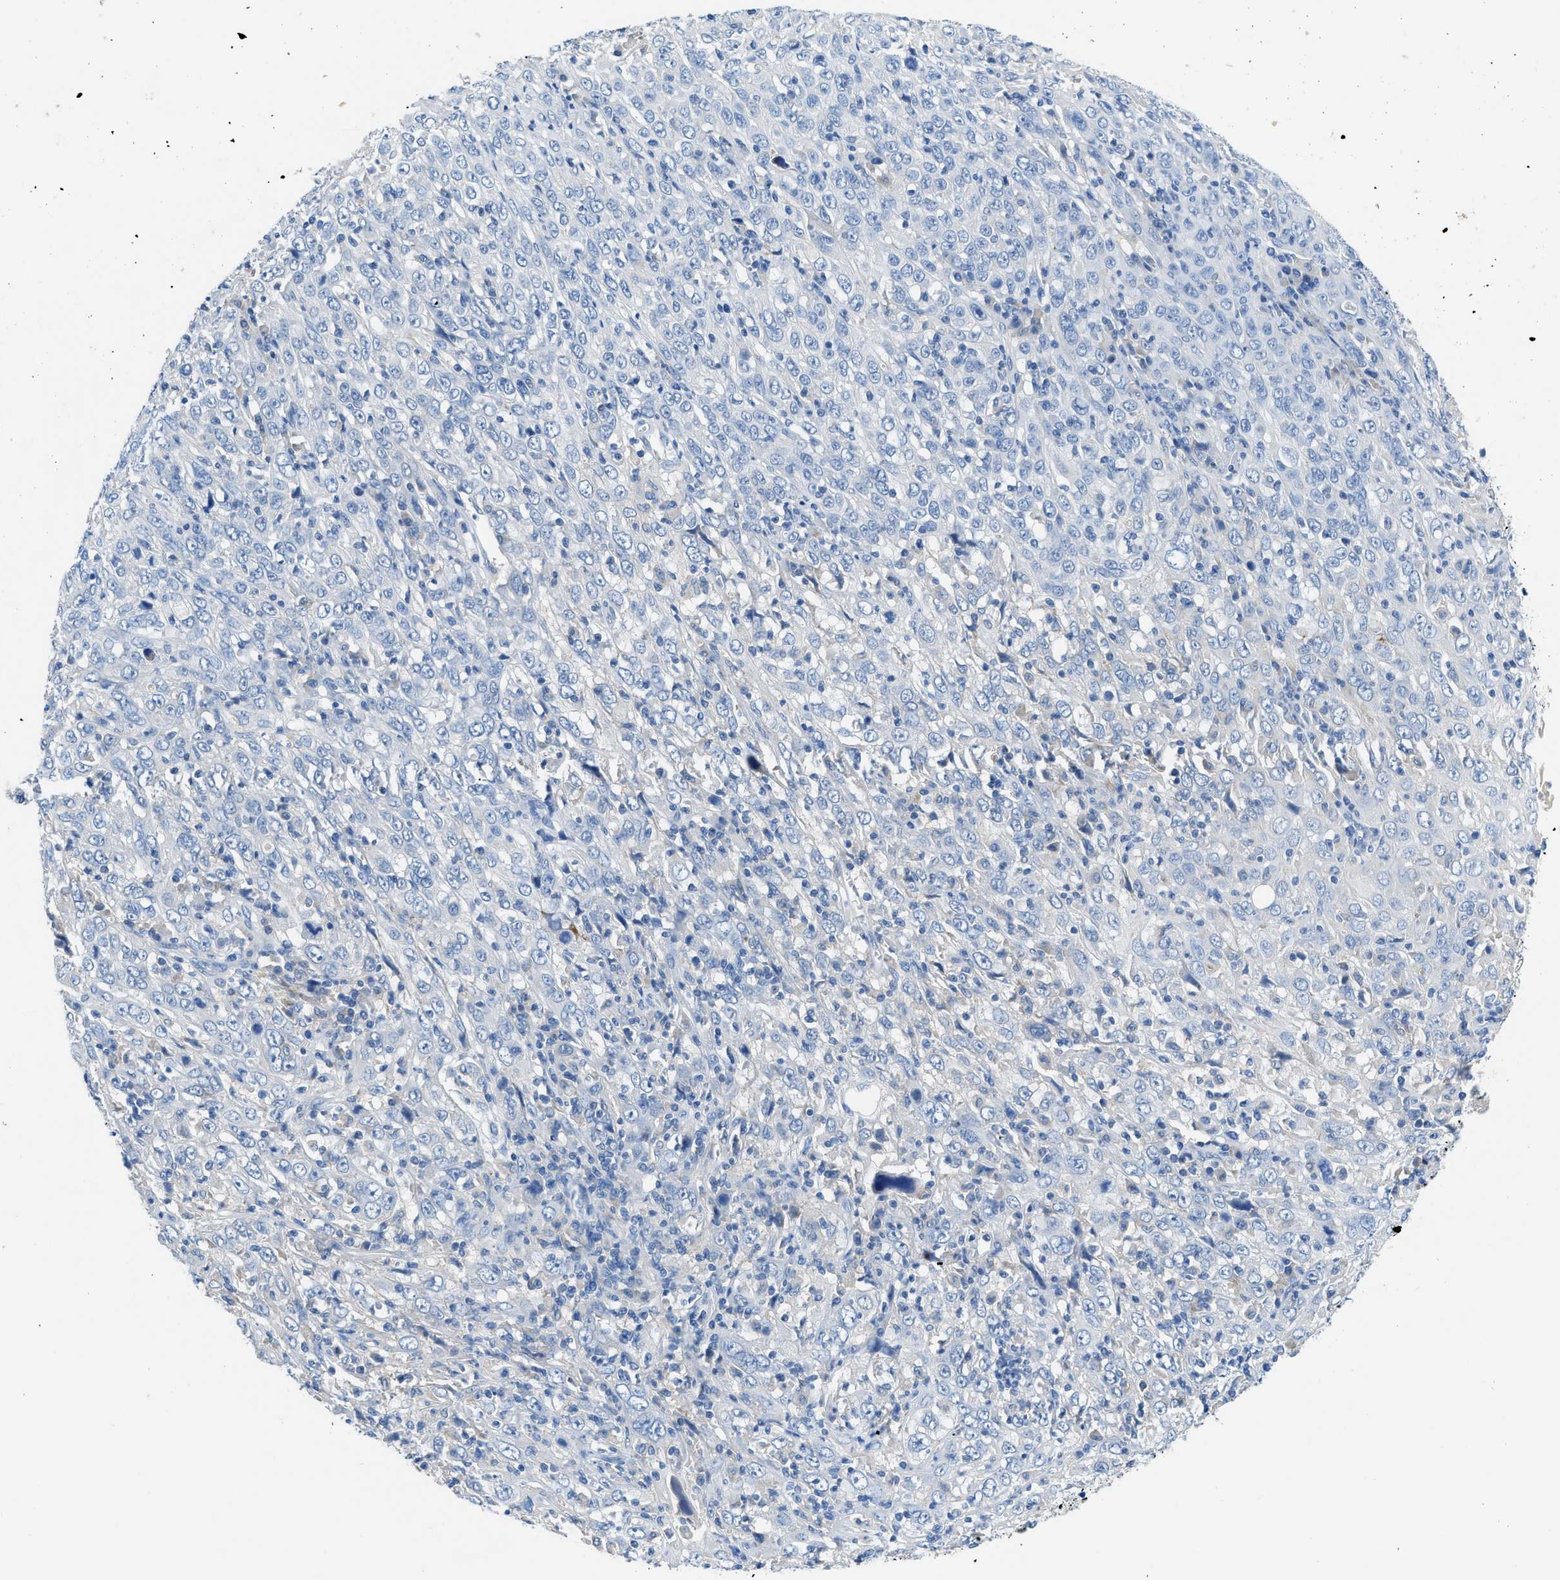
{"staining": {"intensity": "negative", "quantity": "none", "location": "none"}, "tissue": "cervical cancer", "cell_type": "Tumor cells", "image_type": "cancer", "snomed": [{"axis": "morphology", "description": "Squamous cell carcinoma, NOS"}, {"axis": "topography", "description": "Cervix"}], "caption": "Immunohistochemical staining of human cervical cancer (squamous cell carcinoma) shows no significant staining in tumor cells. The staining was performed using DAB to visualize the protein expression in brown, while the nuclei were stained in blue with hematoxylin (Magnification: 20x).", "gene": "SLC10A6", "patient": {"sex": "female", "age": 46}}